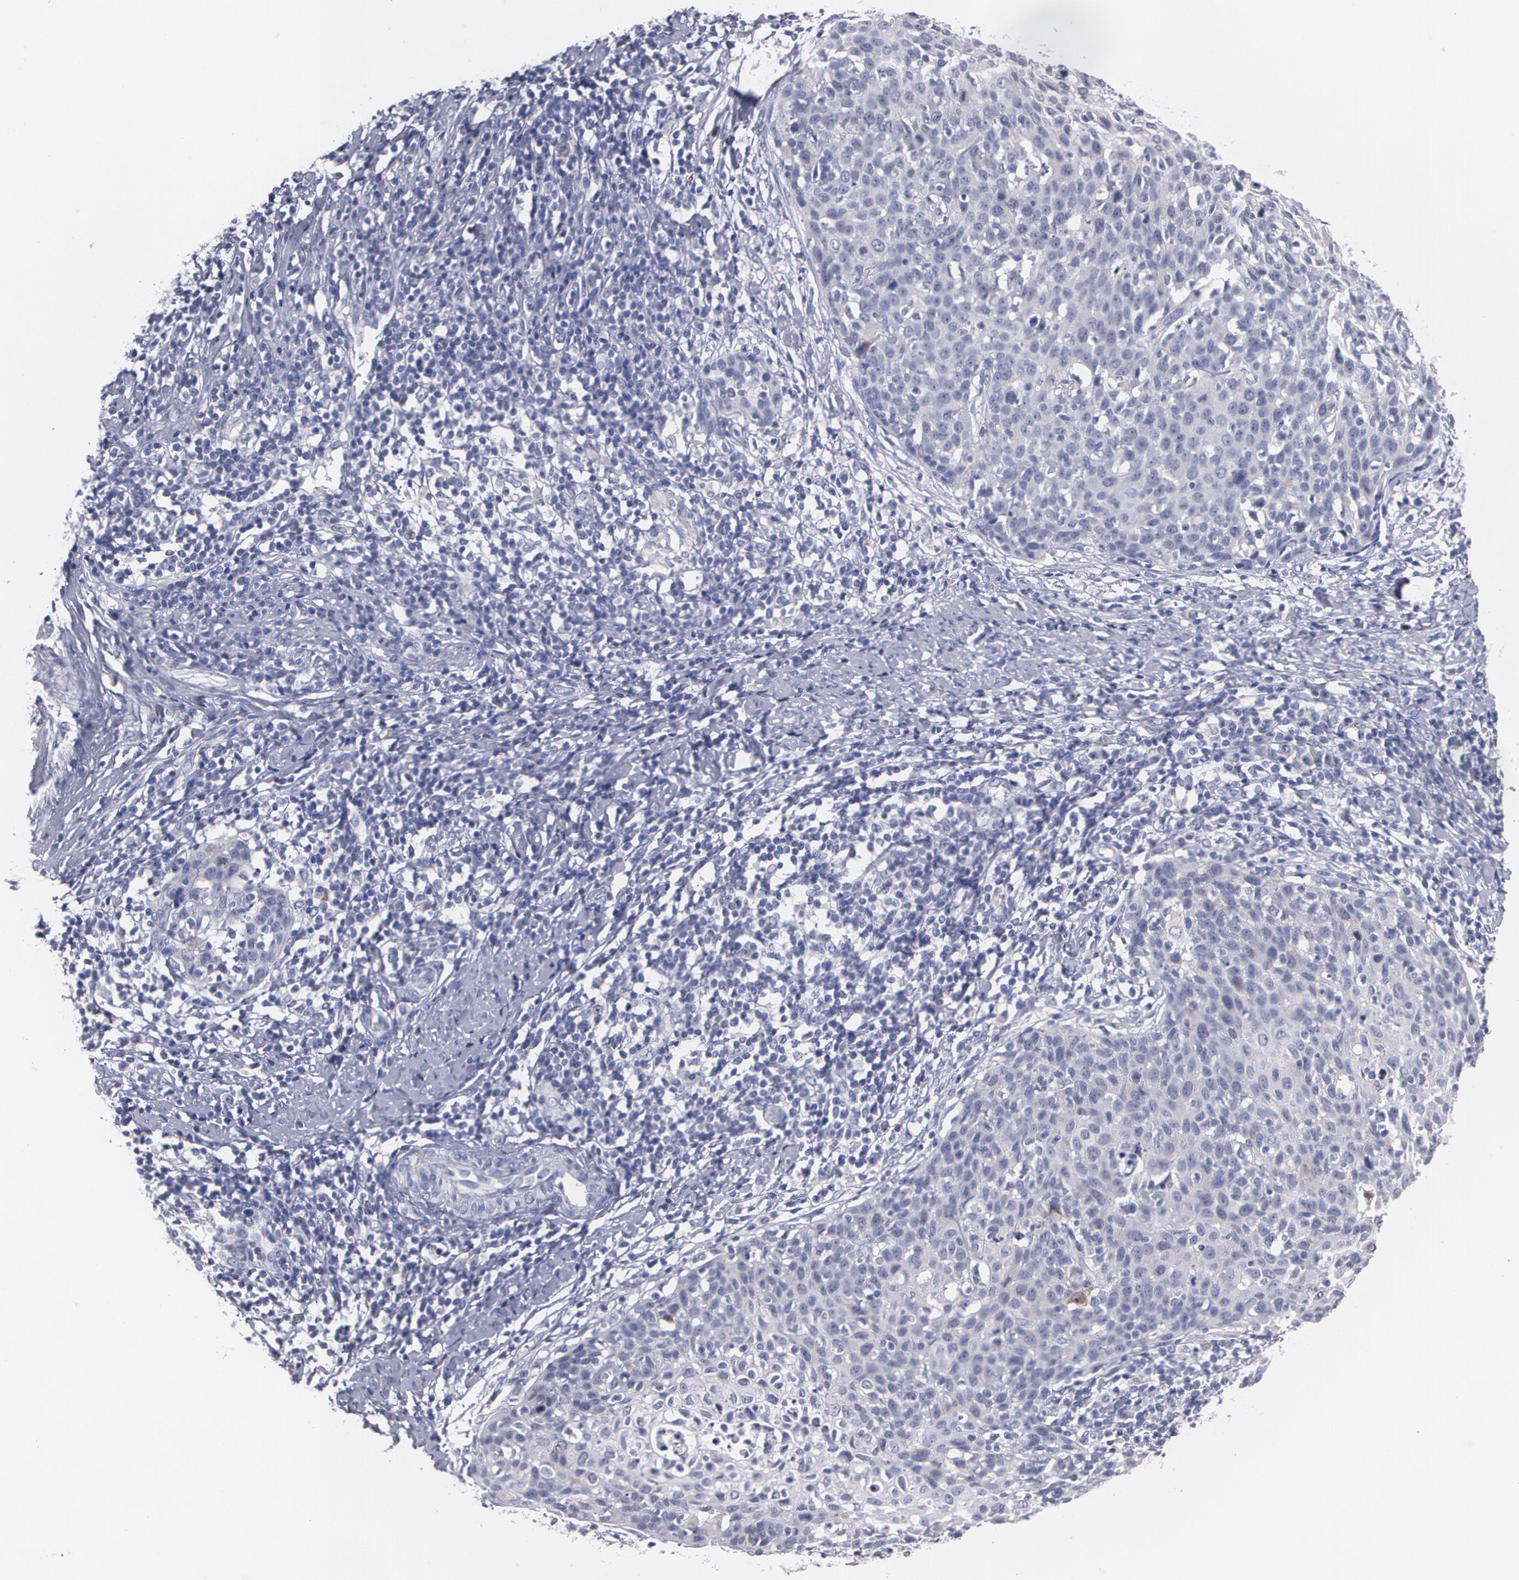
{"staining": {"intensity": "weak", "quantity": "<25%", "location": "cytoplasmic/membranous"}, "tissue": "cervical cancer", "cell_type": "Tumor cells", "image_type": "cancer", "snomed": [{"axis": "morphology", "description": "Squamous cell carcinoma, NOS"}, {"axis": "topography", "description": "Cervix"}], "caption": "Squamous cell carcinoma (cervical) was stained to show a protein in brown. There is no significant positivity in tumor cells. (Immunohistochemistry (ihc), brightfield microscopy, high magnification).", "gene": "HMMR", "patient": {"sex": "female", "age": 38}}